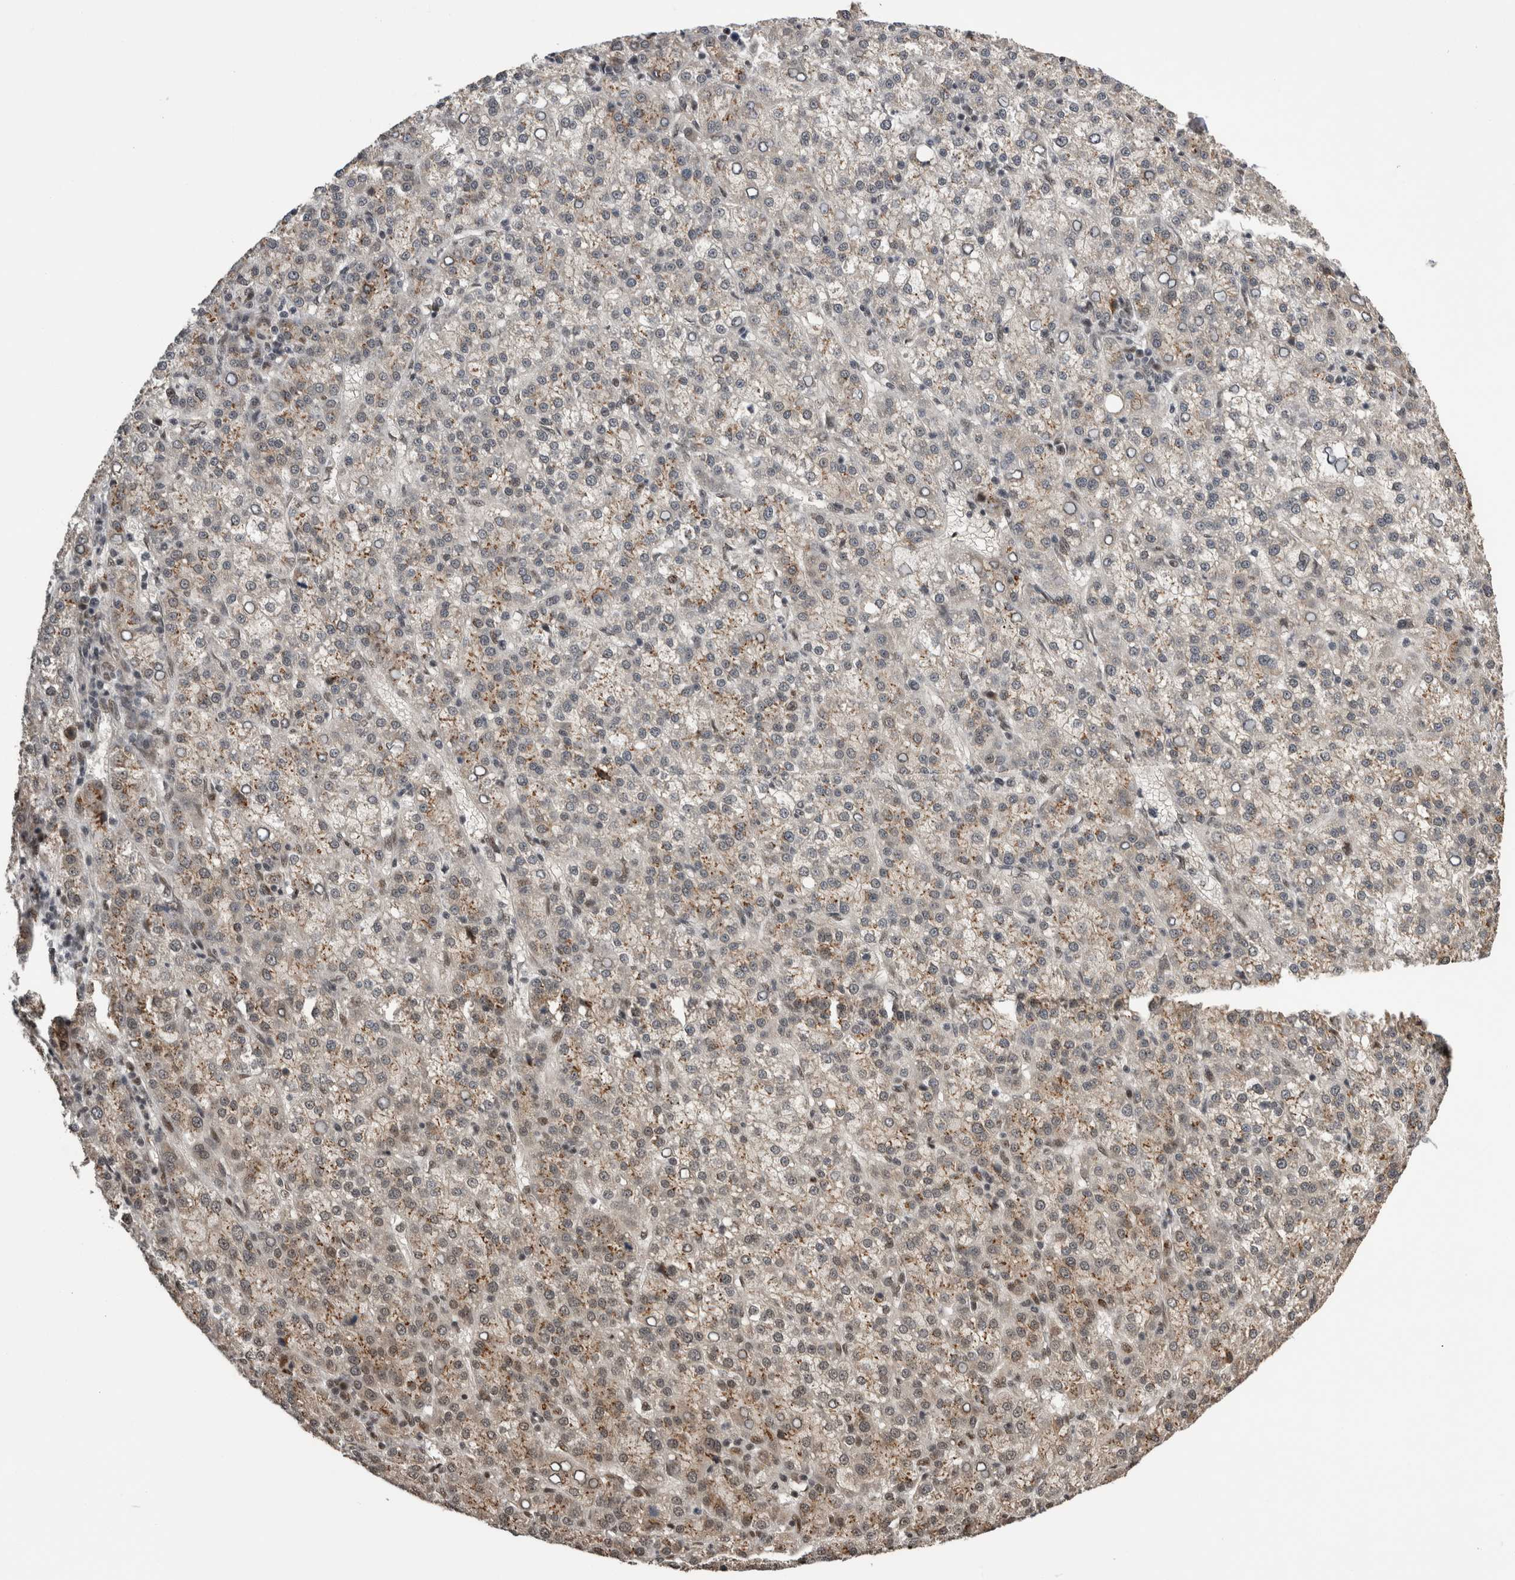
{"staining": {"intensity": "weak", "quantity": "<25%", "location": "cytoplasmic/membranous"}, "tissue": "liver cancer", "cell_type": "Tumor cells", "image_type": "cancer", "snomed": [{"axis": "morphology", "description": "Carcinoma, Hepatocellular, NOS"}, {"axis": "topography", "description": "Liver"}], "caption": "There is no significant expression in tumor cells of liver cancer.", "gene": "CPSF2", "patient": {"sex": "female", "age": 58}}